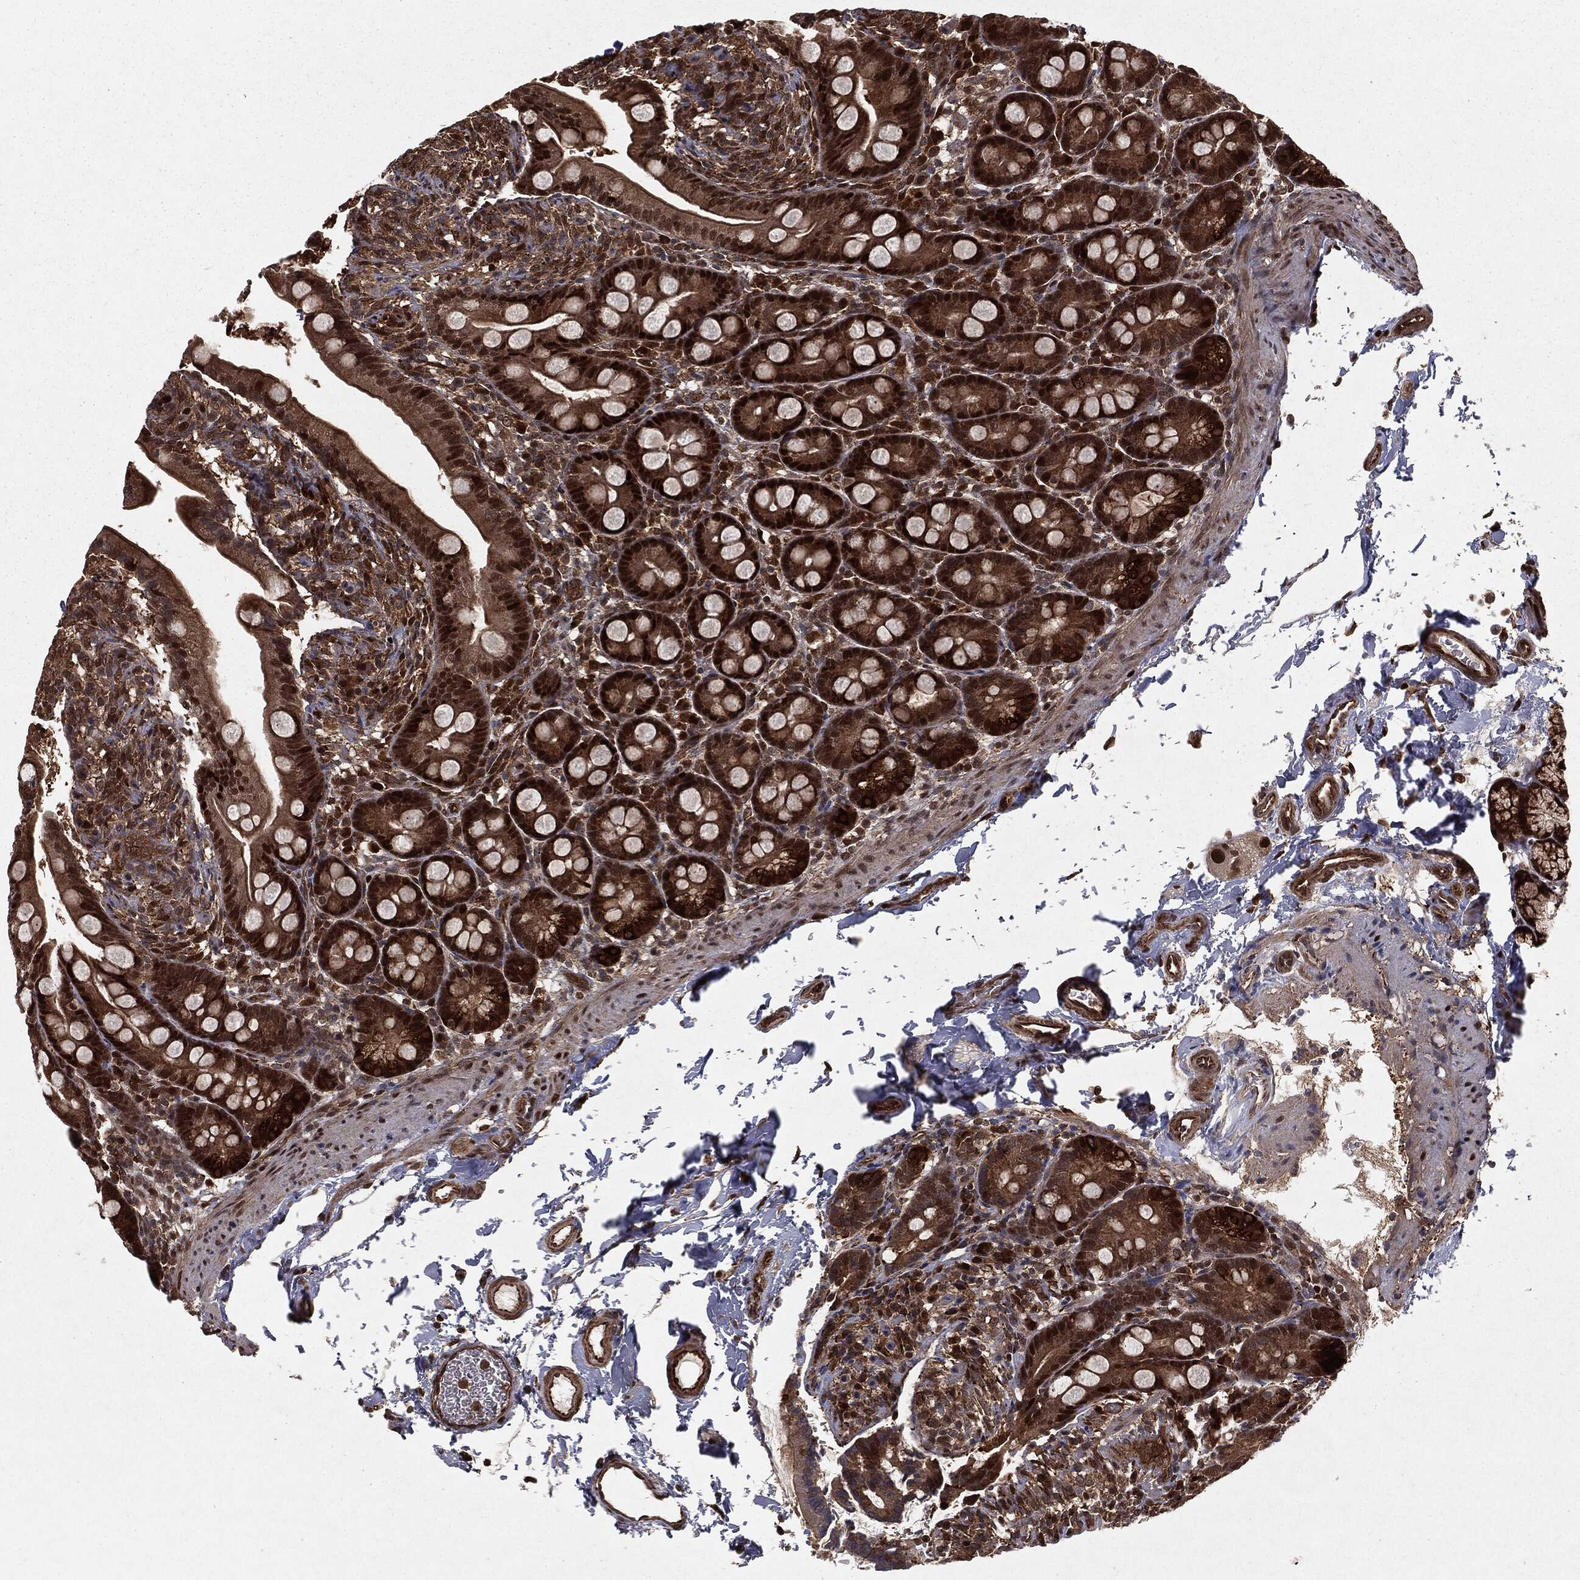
{"staining": {"intensity": "strong", "quantity": ">75%", "location": "cytoplasmic/membranous,nuclear"}, "tissue": "small intestine", "cell_type": "Glandular cells", "image_type": "normal", "snomed": [{"axis": "morphology", "description": "Normal tissue, NOS"}, {"axis": "topography", "description": "Small intestine"}], "caption": "Immunohistochemical staining of unremarkable small intestine demonstrates >75% levels of strong cytoplasmic/membranous,nuclear protein staining in approximately >75% of glandular cells.", "gene": "RANBP9", "patient": {"sex": "female", "age": 44}}